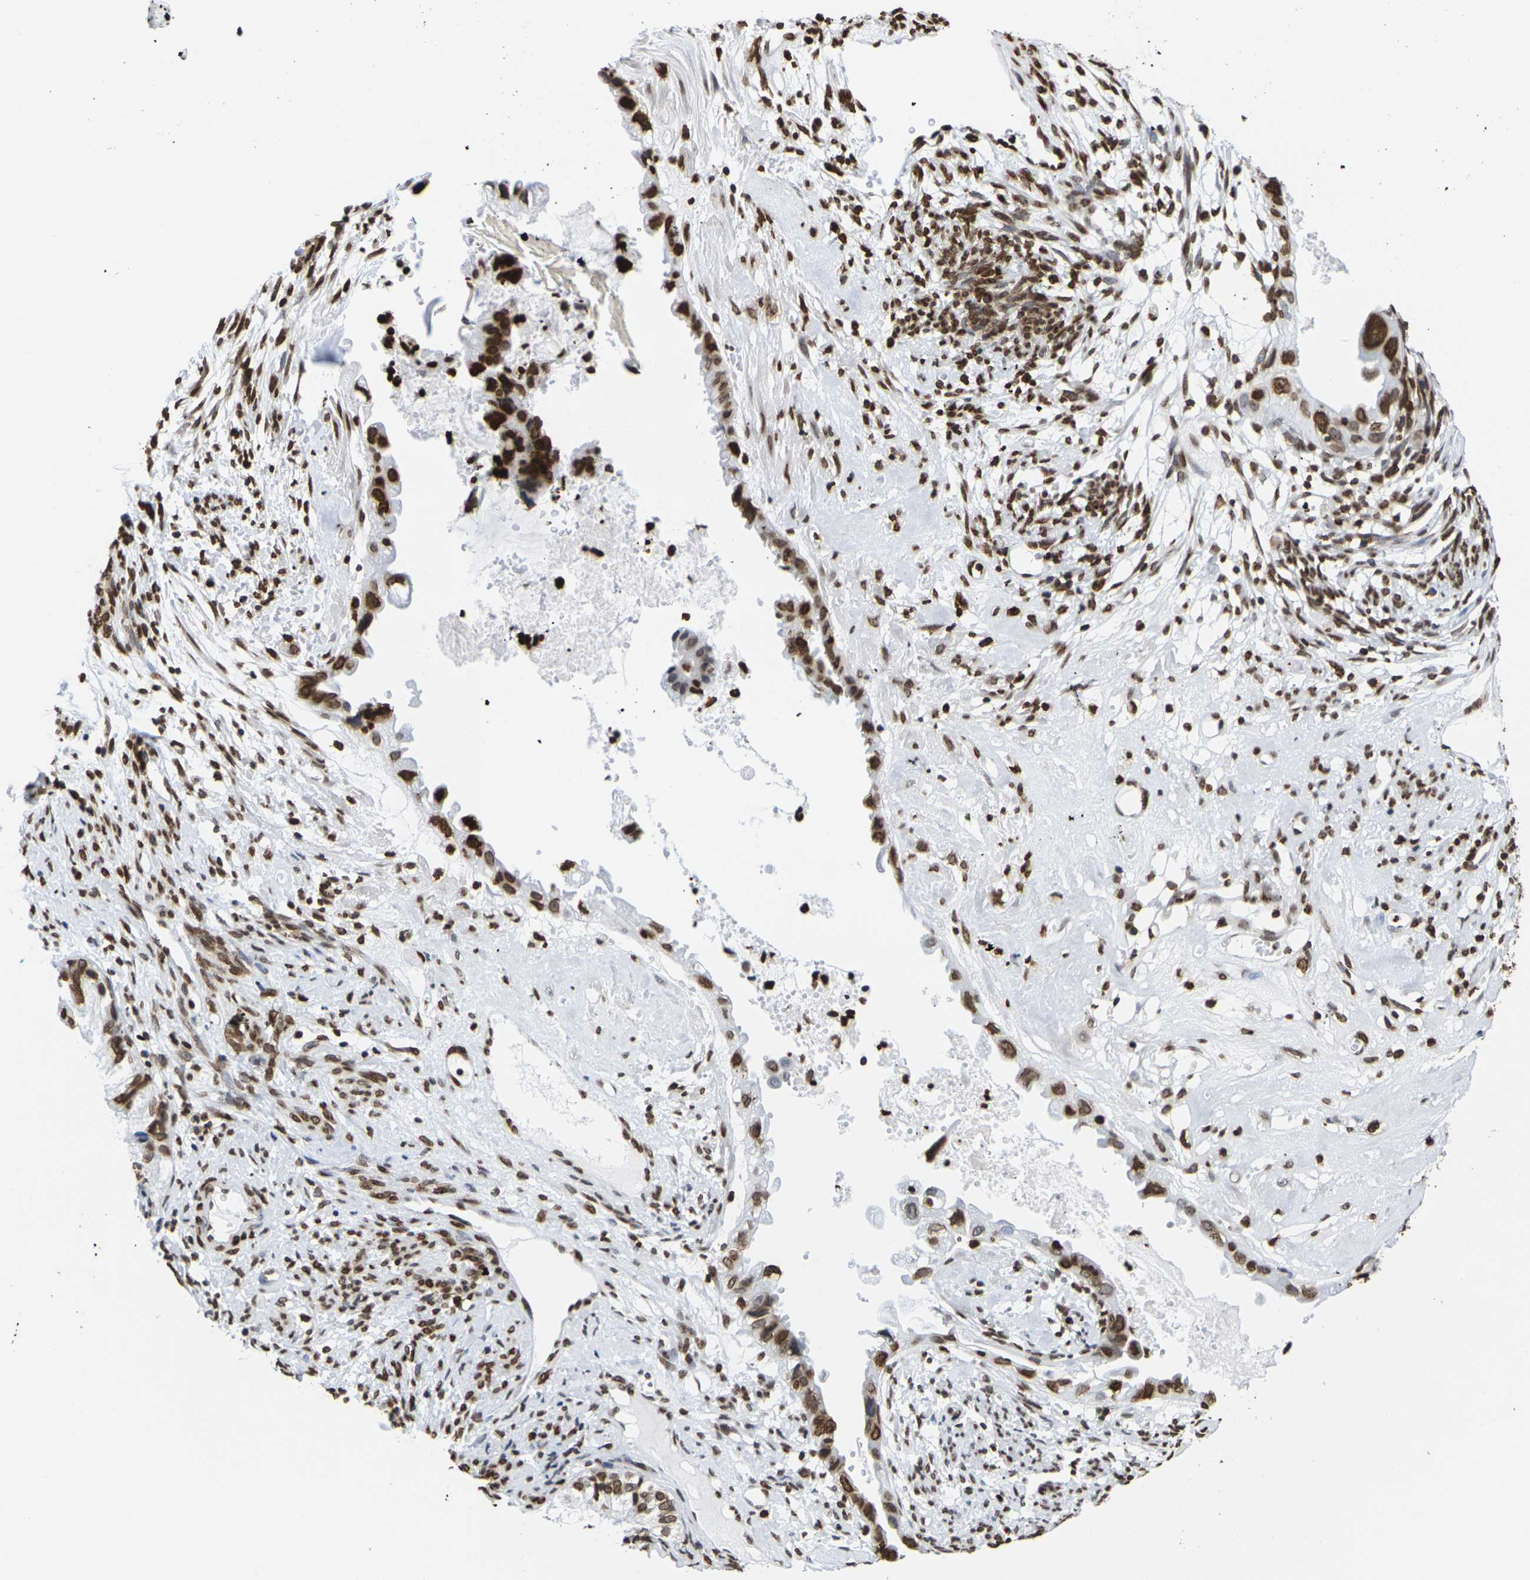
{"staining": {"intensity": "strong", "quantity": ">75%", "location": "cytoplasmic/membranous,nuclear"}, "tissue": "cervical cancer", "cell_type": "Tumor cells", "image_type": "cancer", "snomed": [{"axis": "morphology", "description": "Normal tissue, NOS"}, {"axis": "morphology", "description": "Adenocarcinoma, NOS"}, {"axis": "topography", "description": "Cervix"}, {"axis": "topography", "description": "Endometrium"}], "caption": "Protein analysis of cervical cancer tissue shows strong cytoplasmic/membranous and nuclear positivity in approximately >75% of tumor cells.", "gene": "H2AC21", "patient": {"sex": "female", "age": 86}}